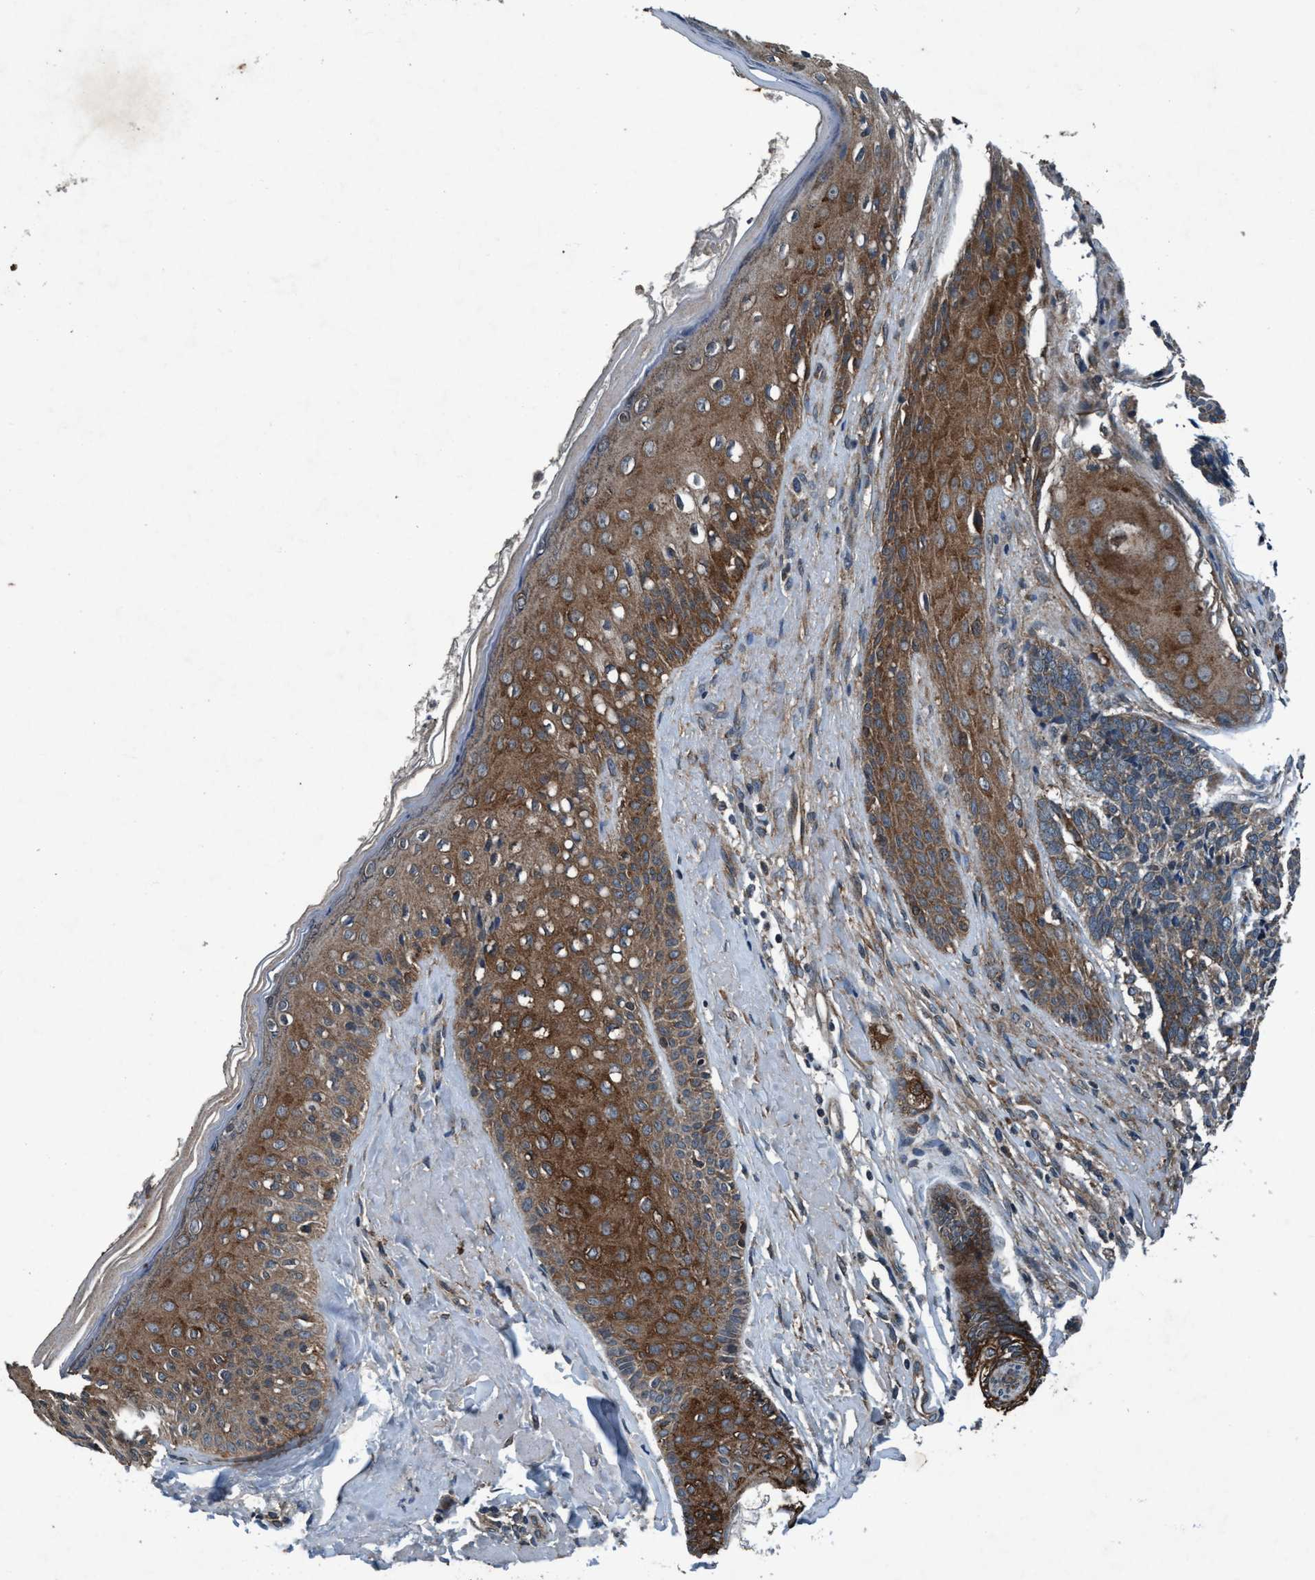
{"staining": {"intensity": "weak", "quantity": ">75%", "location": "cytoplasmic/membranous"}, "tissue": "skin cancer", "cell_type": "Tumor cells", "image_type": "cancer", "snomed": [{"axis": "morphology", "description": "Basal cell carcinoma"}, {"axis": "topography", "description": "Skin"}], "caption": "This is a micrograph of immunohistochemistry (IHC) staining of skin cancer, which shows weak positivity in the cytoplasmic/membranous of tumor cells.", "gene": "AKT1S1", "patient": {"sex": "male", "age": 84}}